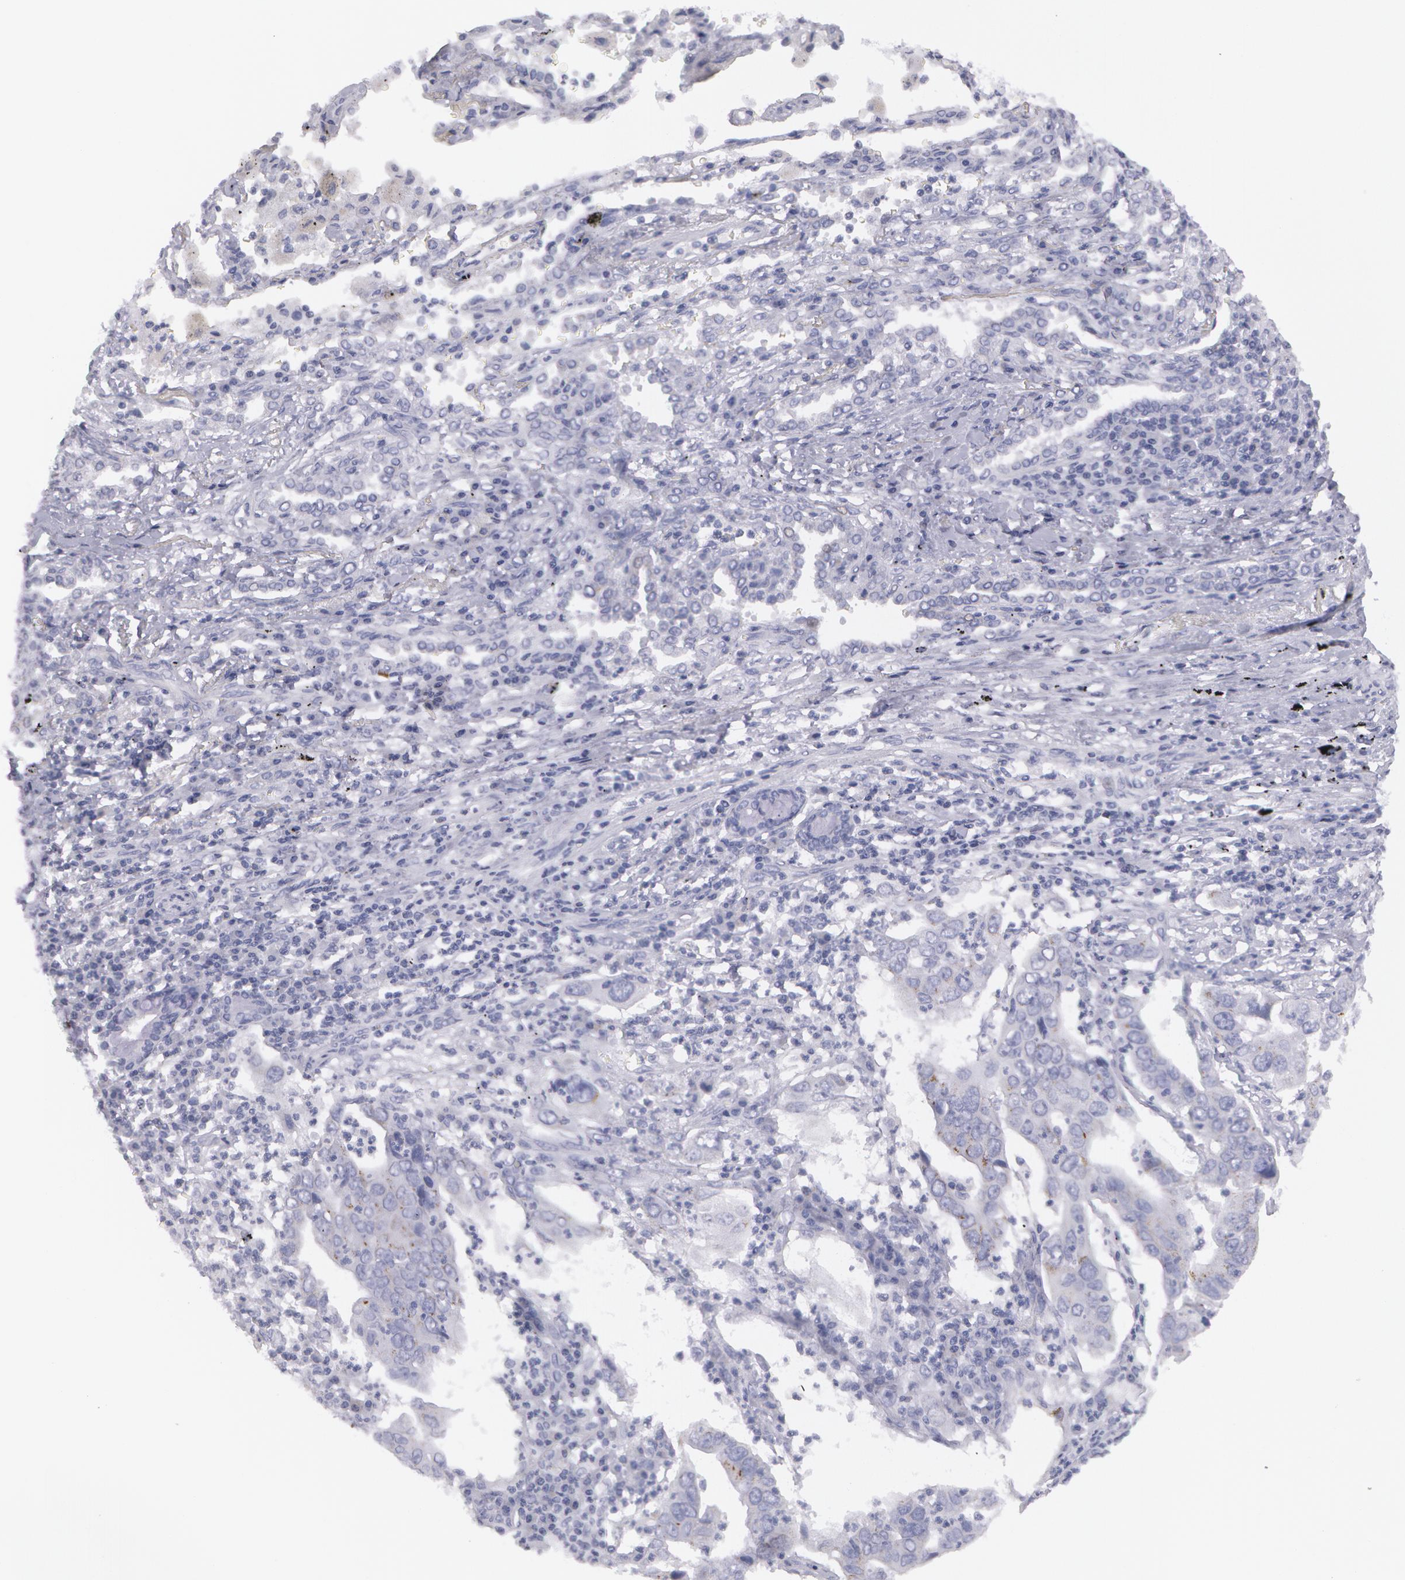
{"staining": {"intensity": "negative", "quantity": "none", "location": "none"}, "tissue": "lung cancer", "cell_type": "Tumor cells", "image_type": "cancer", "snomed": [{"axis": "morphology", "description": "Adenocarcinoma, NOS"}, {"axis": "topography", "description": "Lung"}], "caption": "The histopathology image demonstrates no staining of tumor cells in lung adenocarcinoma. The staining was performed using DAB (3,3'-diaminobenzidine) to visualize the protein expression in brown, while the nuclei were stained in blue with hematoxylin (Magnification: 20x).", "gene": "AMACR", "patient": {"sex": "male", "age": 48}}